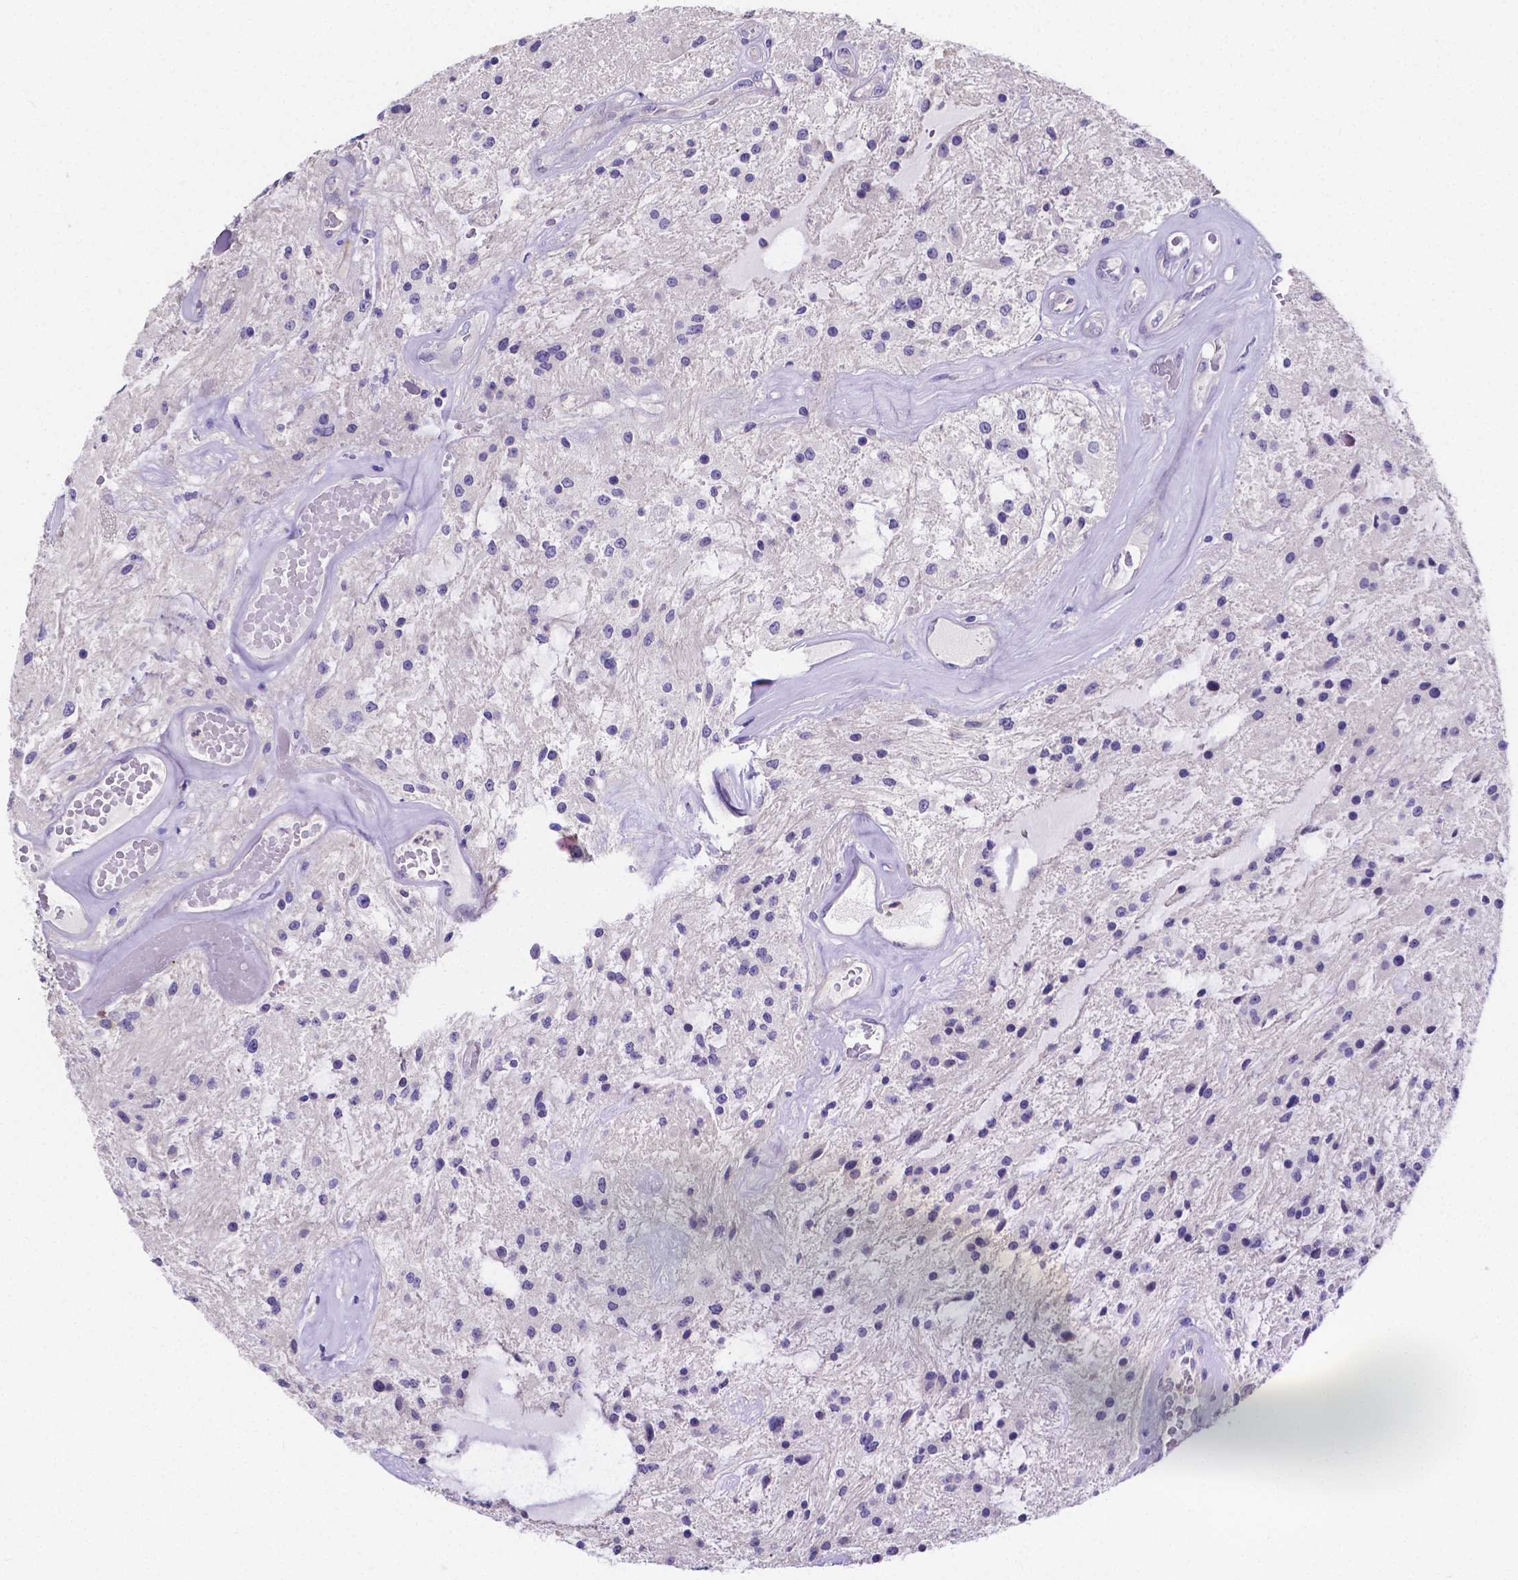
{"staining": {"intensity": "negative", "quantity": "none", "location": "none"}, "tissue": "glioma", "cell_type": "Tumor cells", "image_type": "cancer", "snomed": [{"axis": "morphology", "description": "Glioma, malignant, Low grade"}, {"axis": "topography", "description": "Cerebellum"}], "caption": "Immunohistochemical staining of human glioma displays no significant expression in tumor cells. (DAB immunohistochemistry with hematoxylin counter stain).", "gene": "ATP6V1D", "patient": {"sex": "female", "age": 14}}